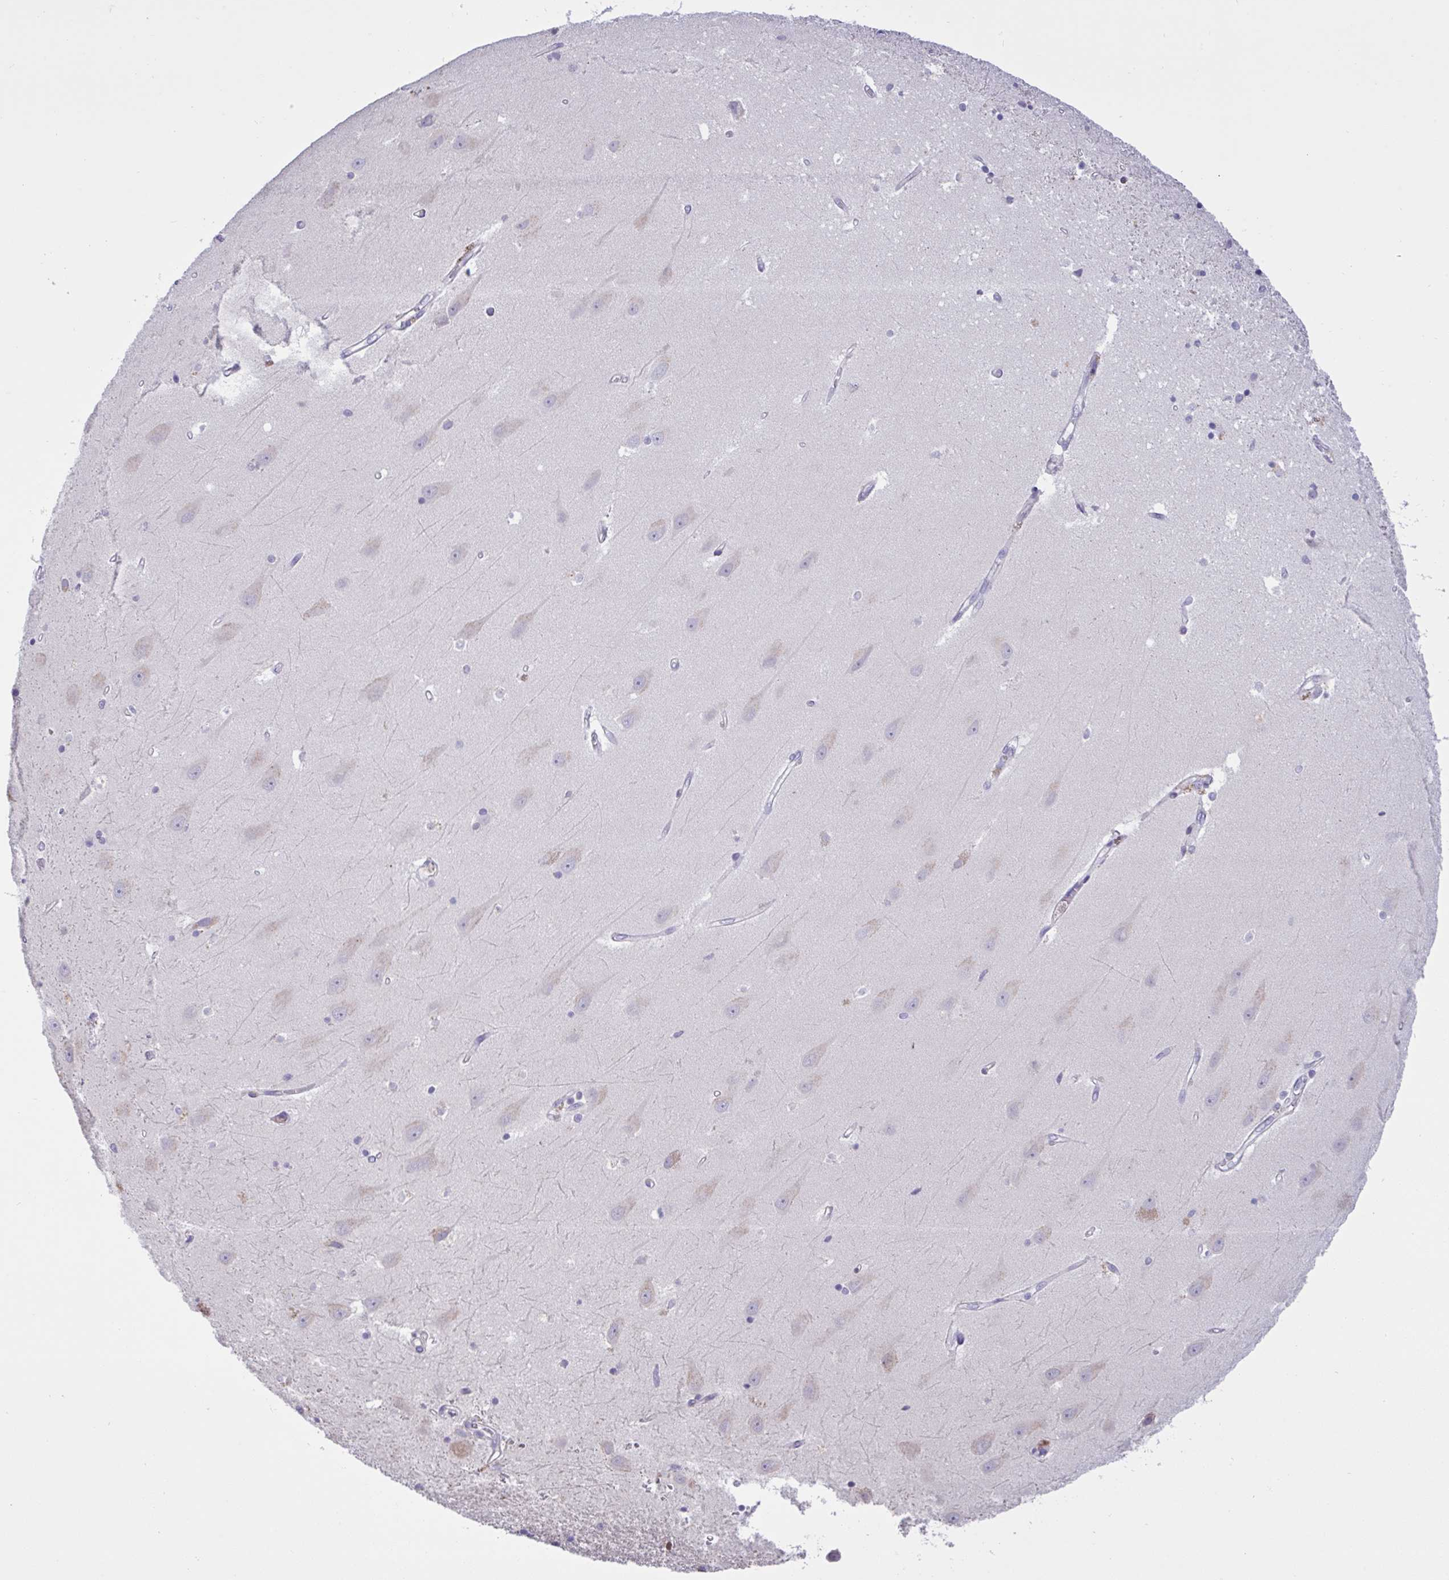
{"staining": {"intensity": "negative", "quantity": "none", "location": "none"}, "tissue": "hippocampus", "cell_type": "Glial cells", "image_type": "normal", "snomed": [{"axis": "morphology", "description": "Normal tissue, NOS"}, {"axis": "topography", "description": "Hippocampus"}], "caption": "Normal hippocampus was stained to show a protein in brown. There is no significant expression in glial cells. (Stains: DAB (3,3'-diaminobenzidine) IHC with hematoxylin counter stain, Microscopy: brightfield microscopy at high magnification).", "gene": "TMEM41A", "patient": {"sex": "male", "age": 63}}